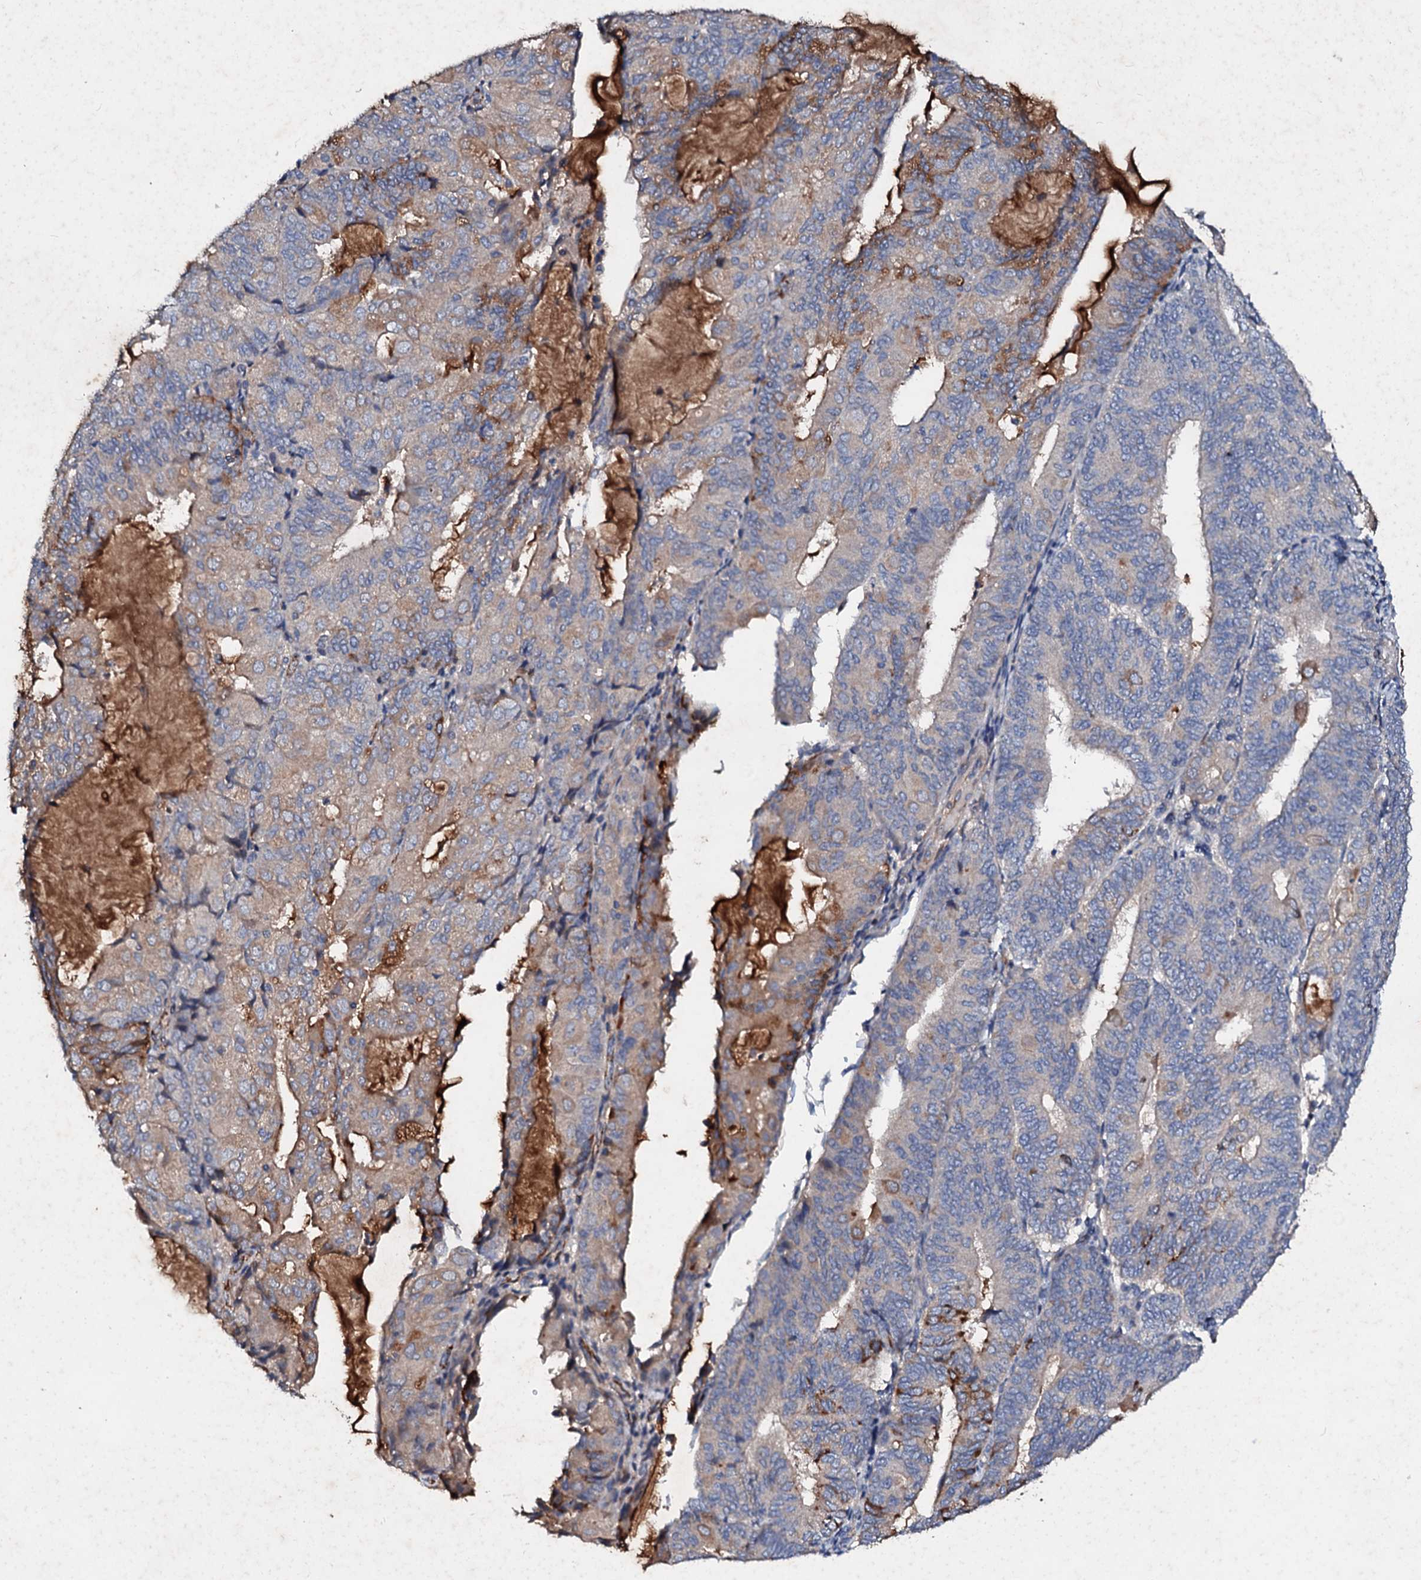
{"staining": {"intensity": "moderate", "quantity": "25%-75%", "location": "cytoplasmic/membranous"}, "tissue": "endometrial cancer", "cell_type": "Tumor cells", "image_type": "cancer", "snomed": [{"axis": "morphology", "description": "Adenocarcinoma, NOS"}, {"axis": "topography", "description": "Endometrium"}], "caption": "IHC staining of endometrial adenocarcinoma, which demonstrates medium levels of moderate cytoplasmic/membranous positivity in about 25%-75% of tumor cells indicating moderate cytoplasmic/membranous protein expression. The staining was performed using DAB (brown) for protein detection and nuclei were counterstained in hematoxylin (blue).", "gene": "FIBIN", "patient": {"sex": "female", "age": 81}}